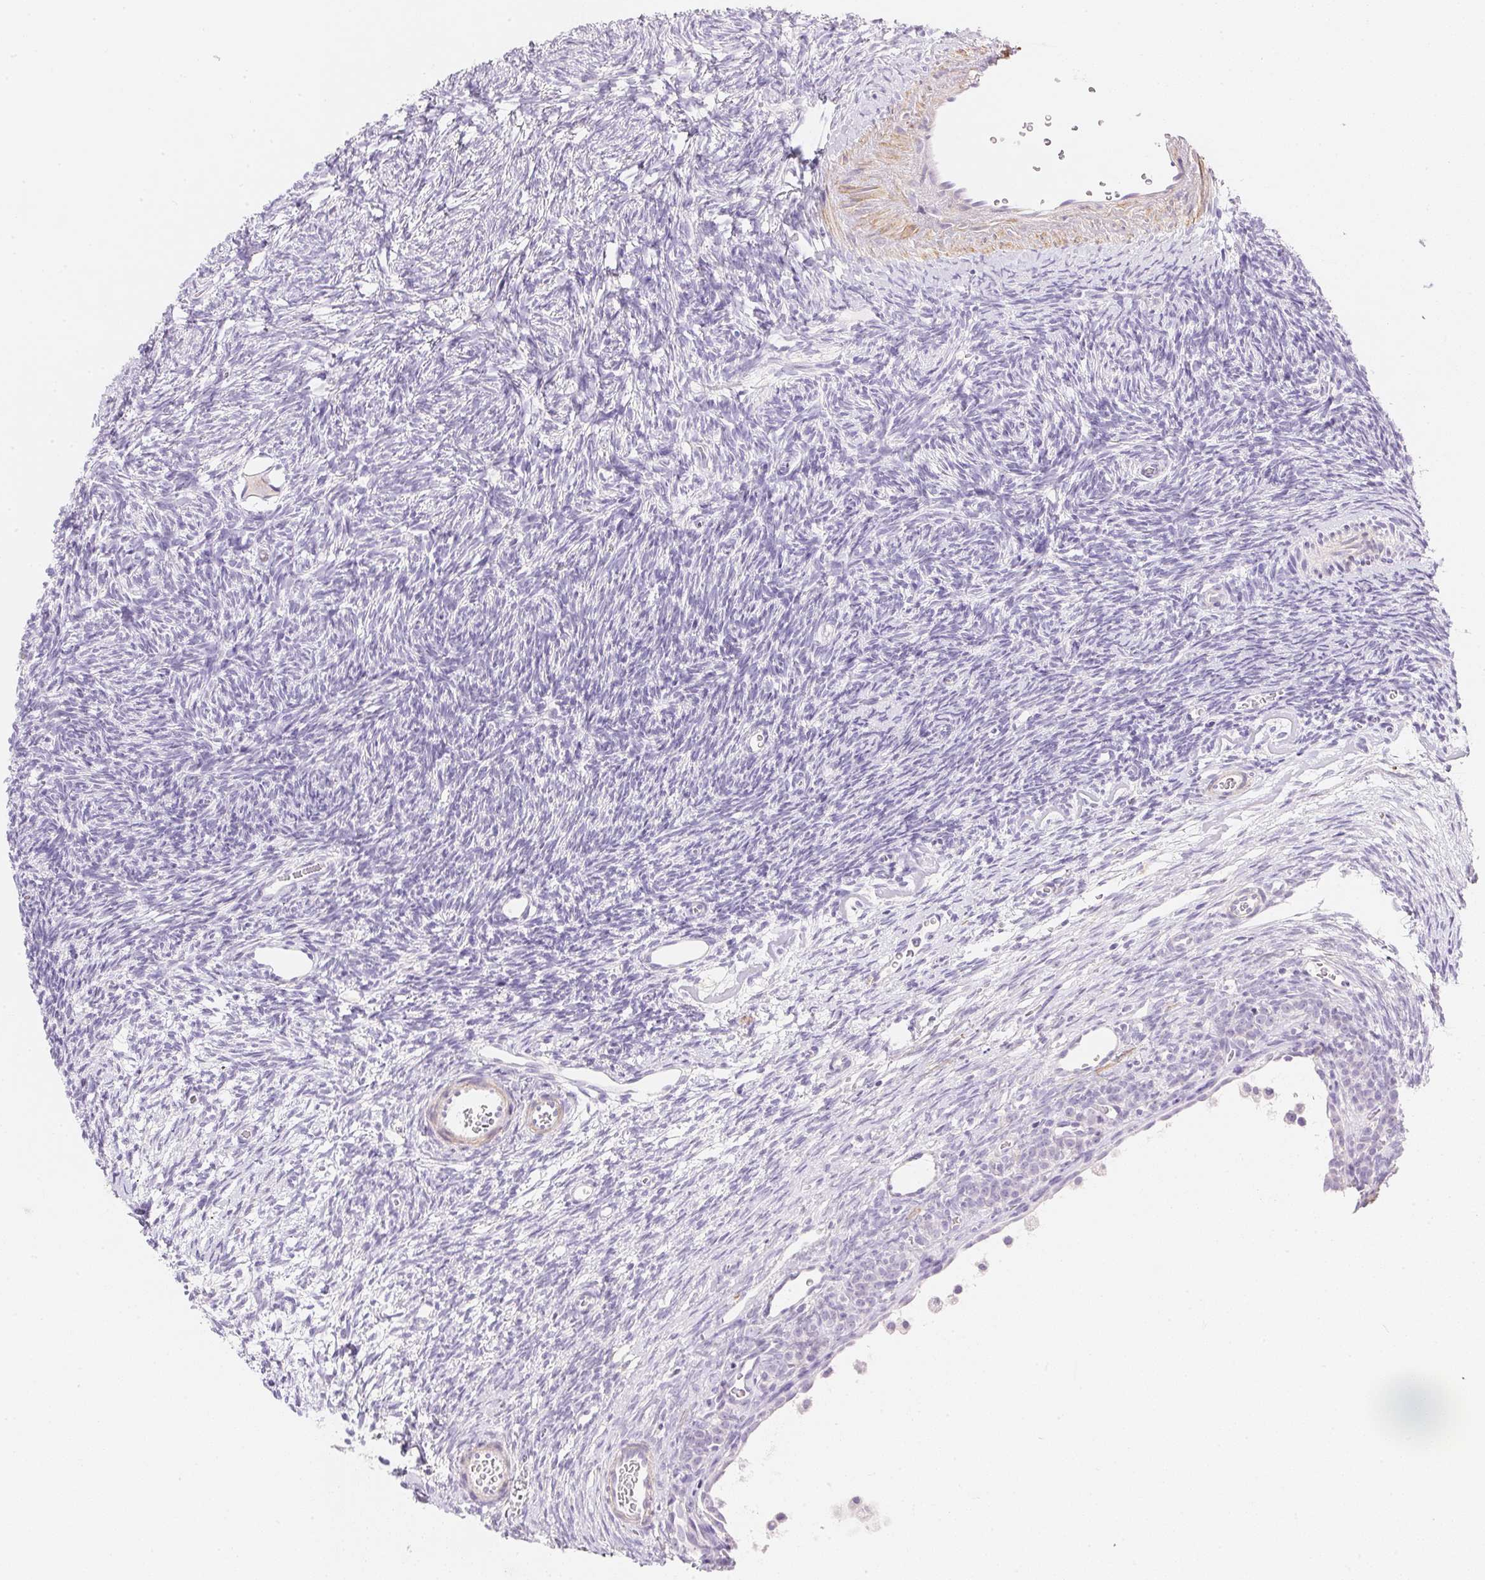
{"staining": {"intensity": "negative", "quantity": "none", "location": "none"}, "tissue": "ovary", "cell_type": "Follicle cells", "image_type": "normal", "snomed": [{"axis": "morphology", "description": "Normal tissue, NOS"}, {"axis": "topography", "description": "Ovary"}], "caption": "This image is of unremarkable ovary stained with IHC to label a protein in brown with the nuclei are counter-stained blue. There is no positivity in follicle cells. (DAB (3,3'-diaminobenzidine) immunohistochemistry, high magnification).", "gene": "KCNE2", "patient": {"sex": "female", "age": 34}}